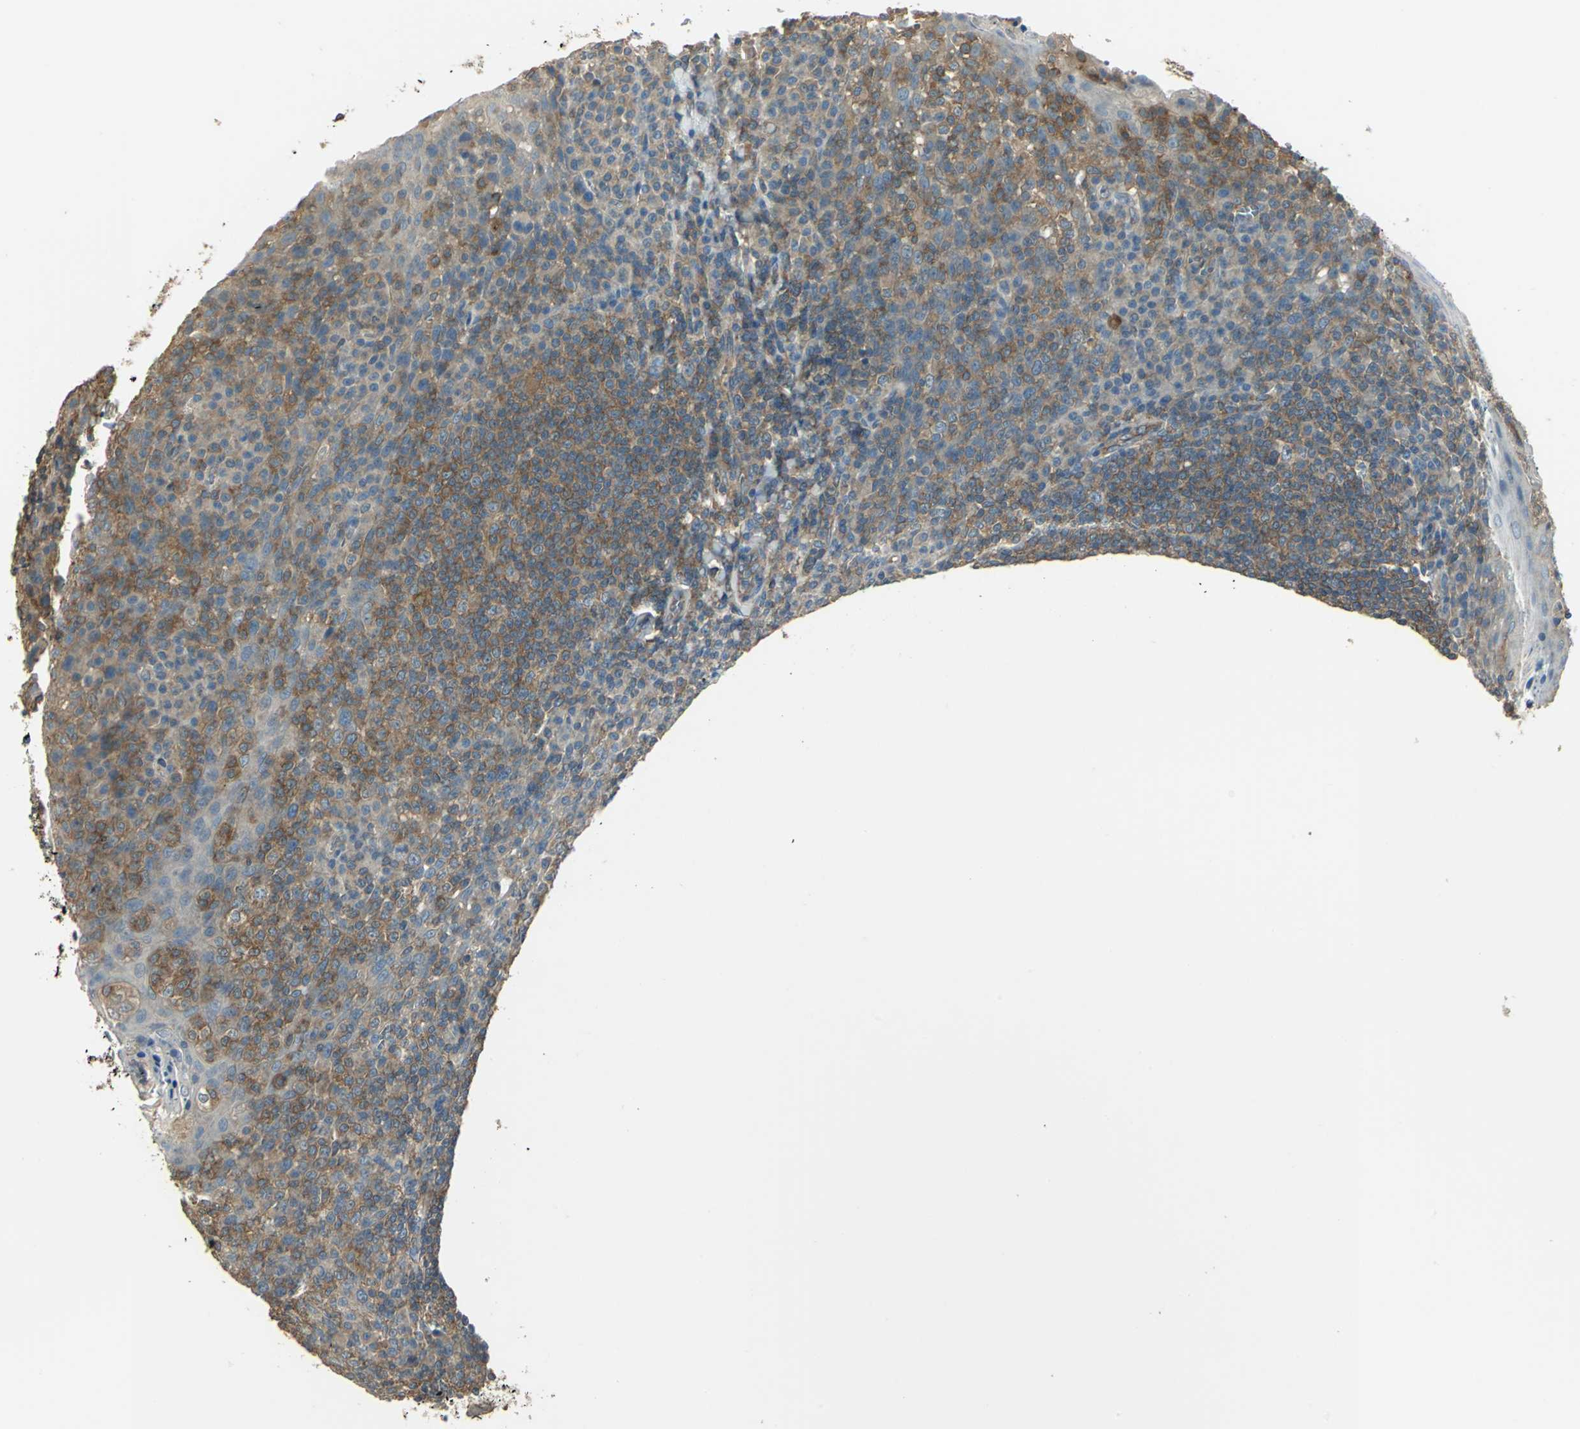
{"staining": {"intensity": "weak", "quantity": "25%-75%", "location": "cytoplasmic/membranous"}, "tissue": "tonsil", "cell_type": "Germinal center cells", "image_type": "normal", "snomed": [{"axis": "morphology", "description": "Normal tissue, NOS"}, {"axis": "topography", "description": "Tonsil"}], "caption": "IHC (DAB (3,3'-diaminobenzidine)) staining of normal tonsil exhibits weak cytoplasmic/membranous protein staining in about 25%-75% of germinal center cells. (Brightfield microscopy of DAB IHC at high magnification).", "gene": "RAPGEF1", "patient": {"sex": "male", "age": 31}}